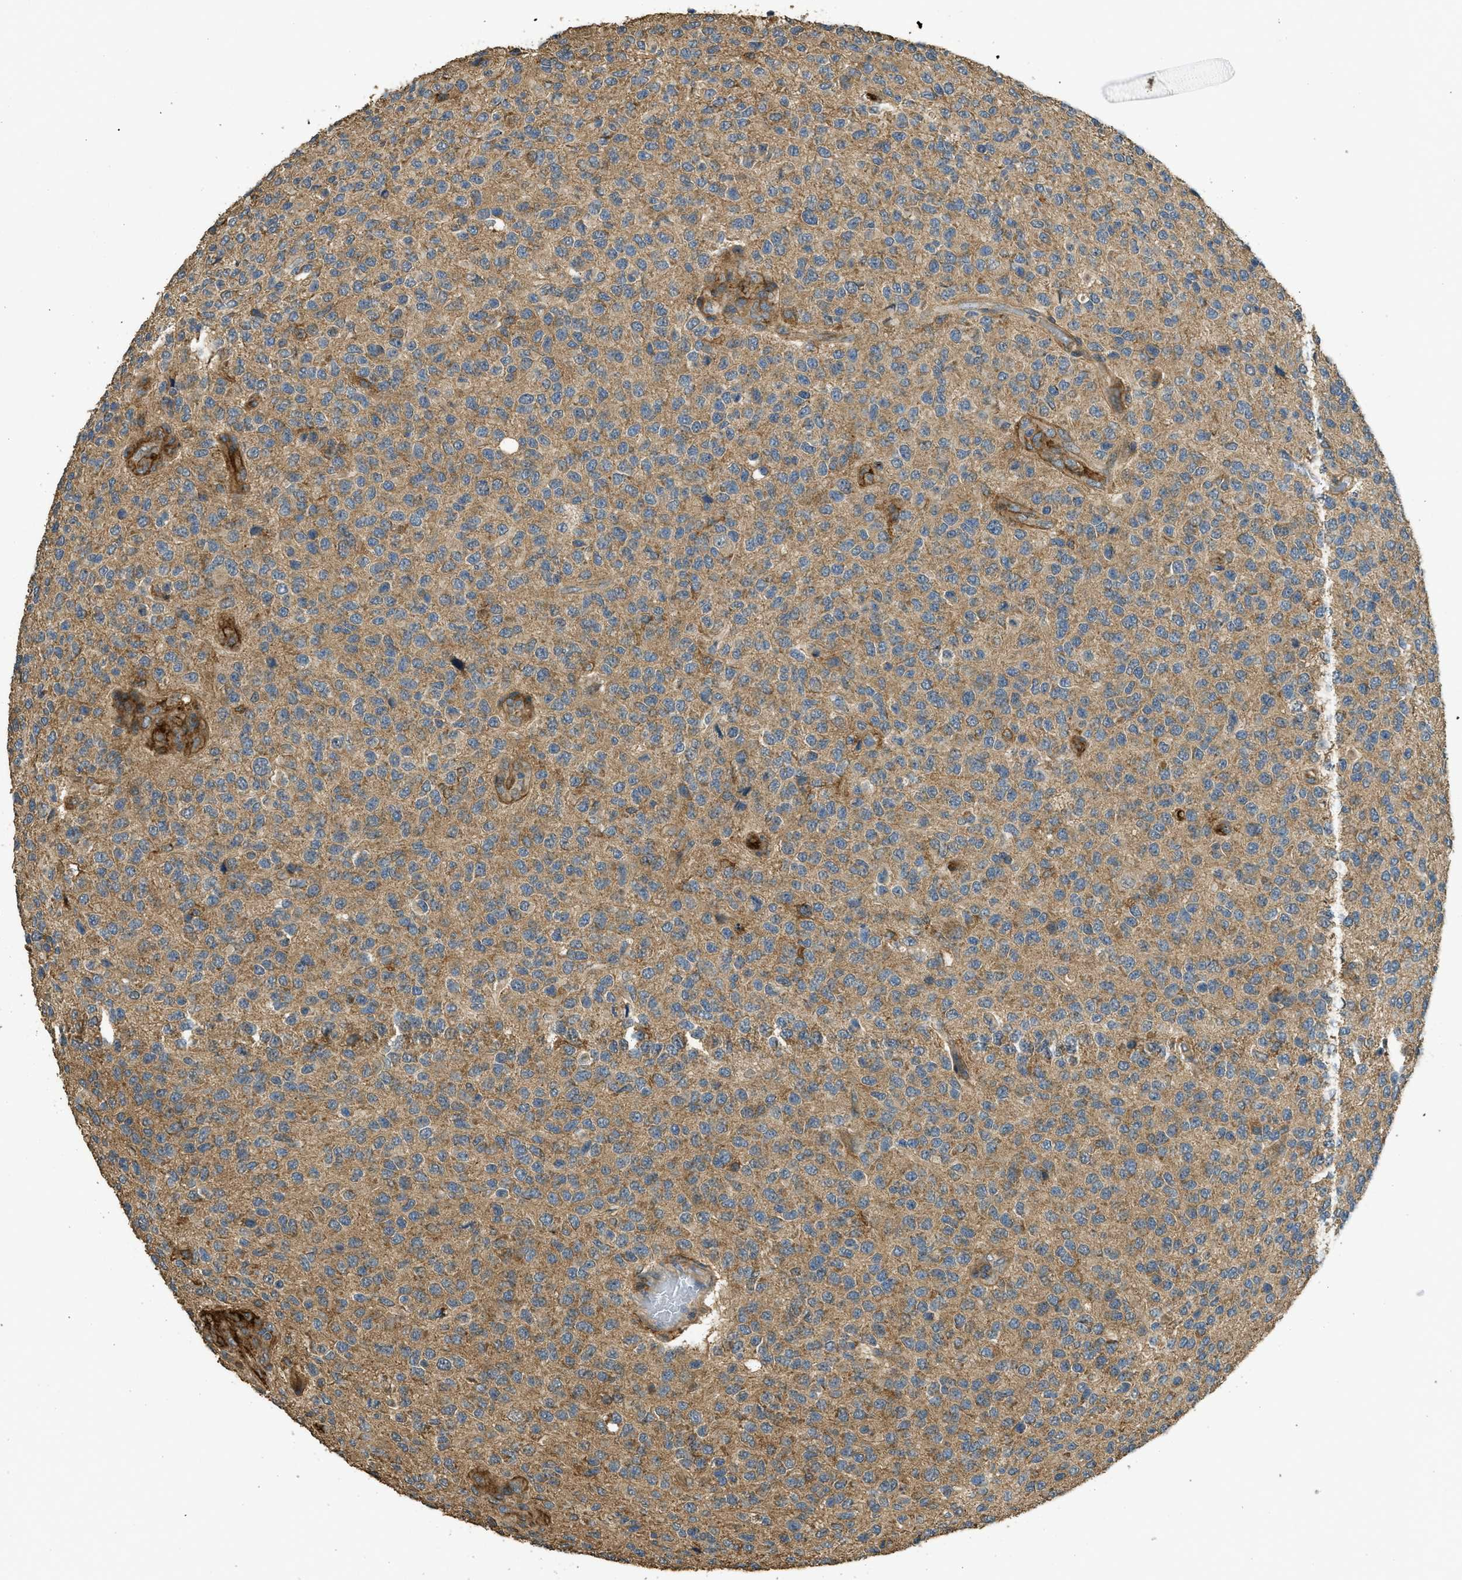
{"staining": {"intensity": "moderate", "quantity": "25%-75%", "location": "cytoplasmic/membranous"}, "tissue": "glioma", "cell_type": "Tumor cells", "image_type": "cancer", "snomed": [{"axis": "morphology", "description": "Glioma, malignant, High grade"}, {"axis": "topography", "description": "pancreas cauda"}], "caption": "IHC photomicrograph of neoplastic tissue: glioma stained using immunohistochemistry (IHC) reveals medium levels of moderate protein expression localized specifically in the cytoplasmic/membranous of tumor cells, appearing as a cytoplasmic/membranous brown color.", "gene": "CD276", "patient": {"sex": "male", "age": 60}}